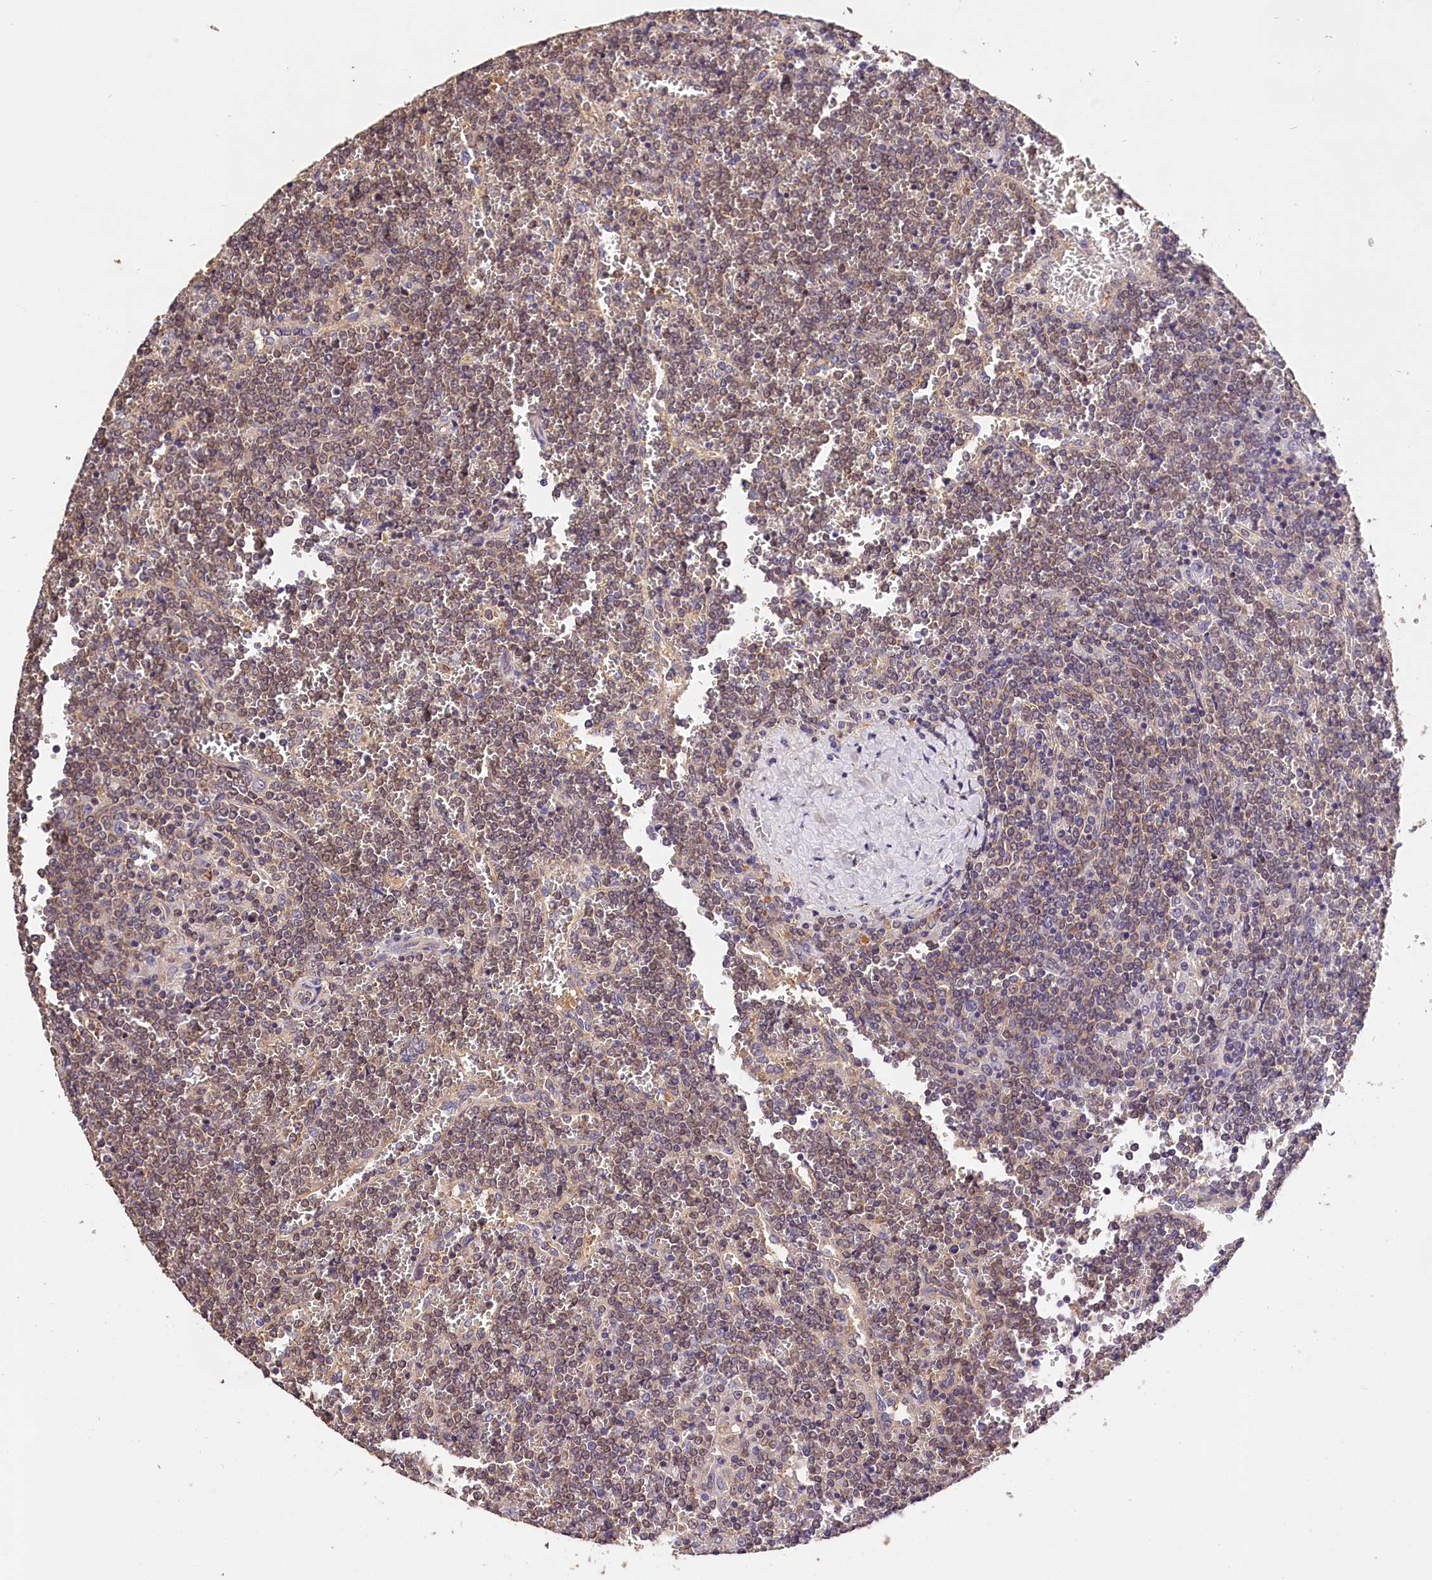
{"staining": {"intensity": "moderate", "quantity": "25%-75%", "location": "cytoplasmic/membranous"}, "tissue": "lymphoma", "cell_type": "Tumor cells", "image_type": "cancer", "snomed": [{"axis": "morphology", "description": "Malignant lymphoma, non-Hodgkin's type, Low grade"}, {"axis": "topography", "description": "Spleen"}], "caption": "High-power microscopy captured an immunohistochemistry photomicrograph of lymphoma, revealing moderate cytoplasmic/membranous staining in about 25%-75% of tumor cells. The staining was performed using DAB, with brown indicating positive protein expression. Nuclei are stained blue with hematoxylin.", "gene": "OAS3", "patient": {"sex": "female", "age": 19}}